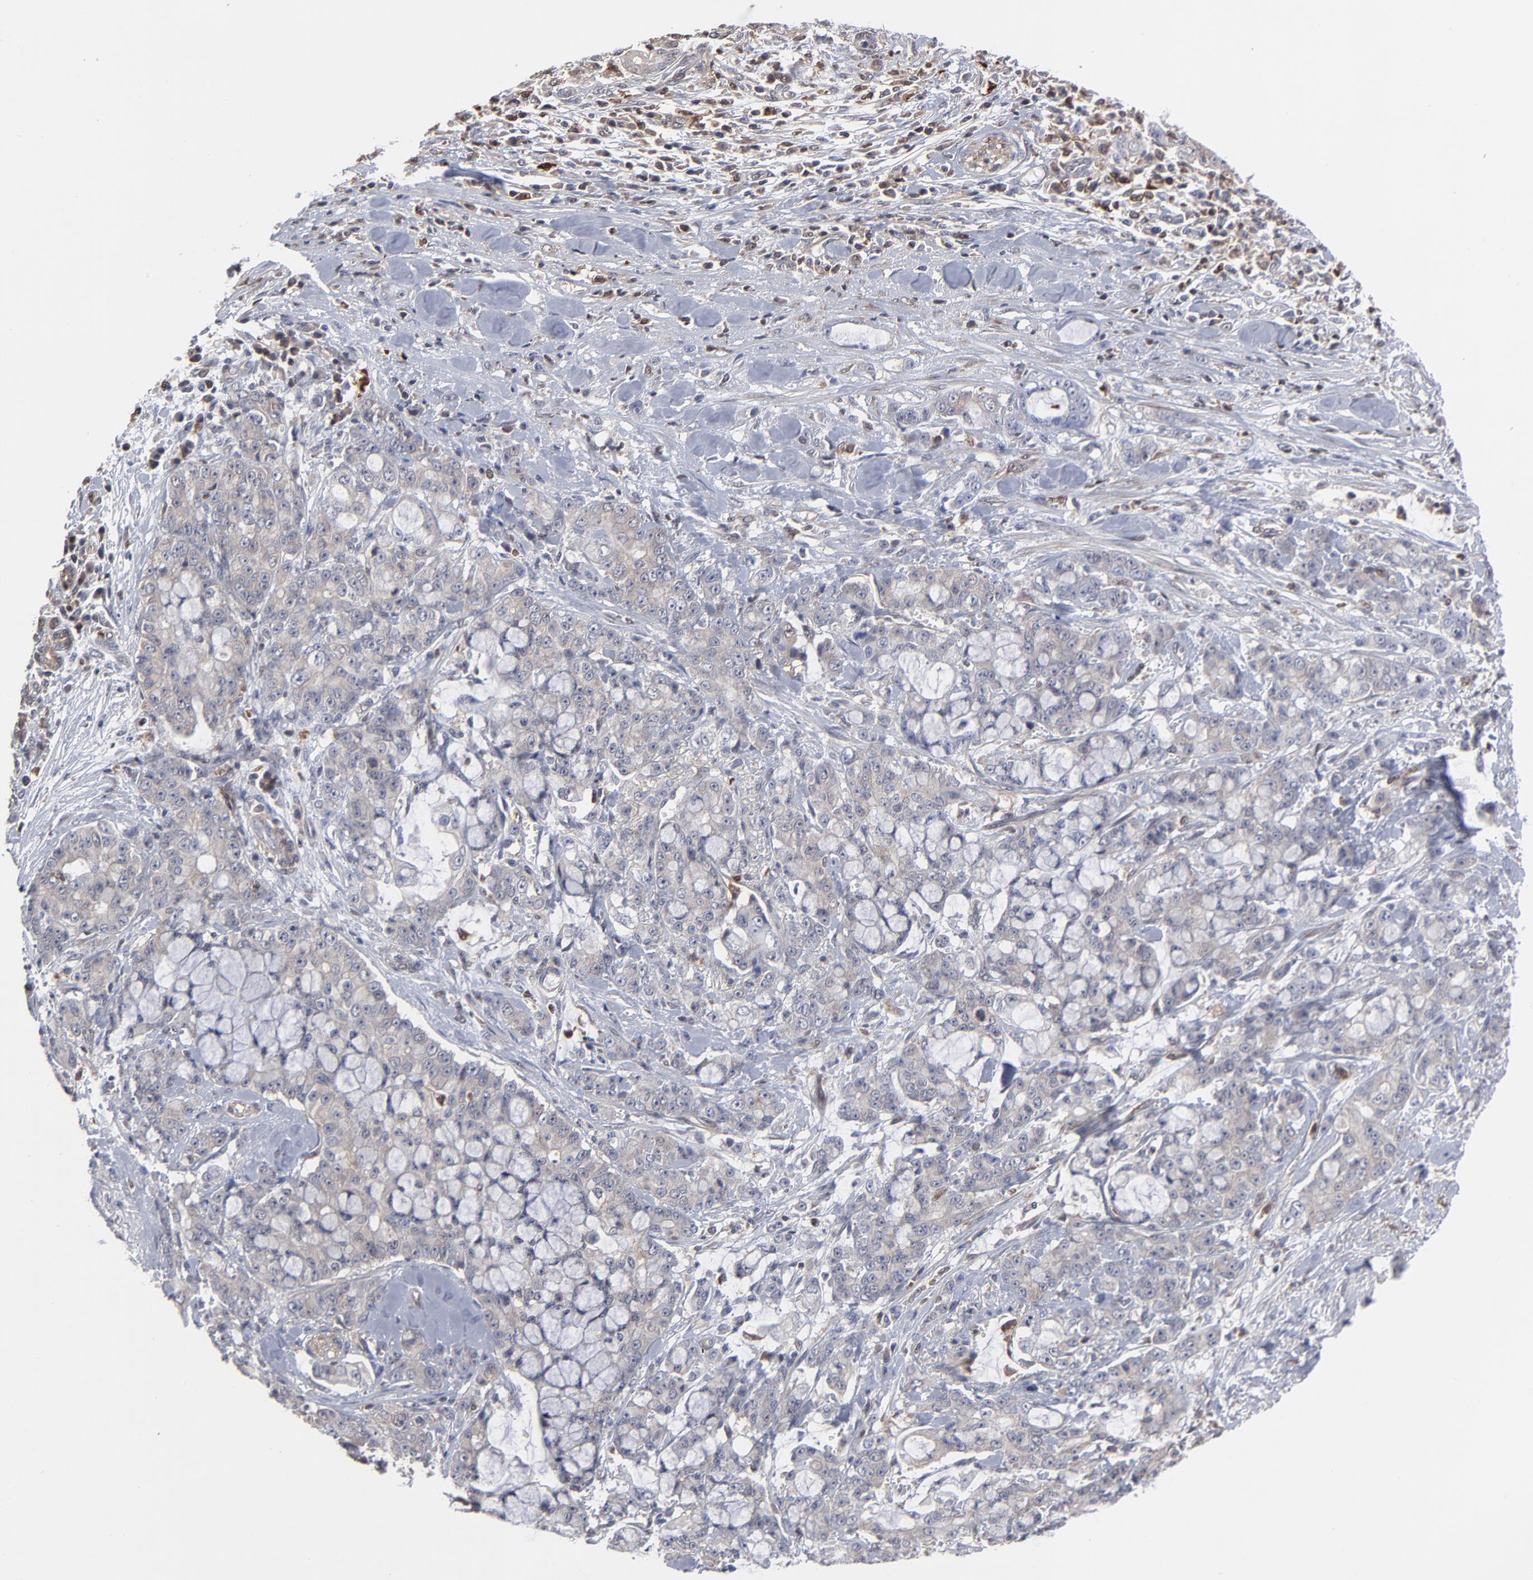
{"staining": {"intensity": "weak", "quantity": ">75%", "location": "cytoplasmic/membranous"}, "tissue": "pancreatic cancer", "cell_type": "Tumor cells", "image_type": "cancer", "snomed": [{"axis": "morphology", "description": "Adenocarcinoma, NOS"}, {"axis": "topography", "description": "Pancreas"}], "caption": "Human pancreatic cancer stained for a protein (brown) demonstrates weak cytoplasmic/membranous positive staining in approximately >75% of tumor cells.", "gene": "MAP2K1", "patient": {"sex": "female", "age": 73}}